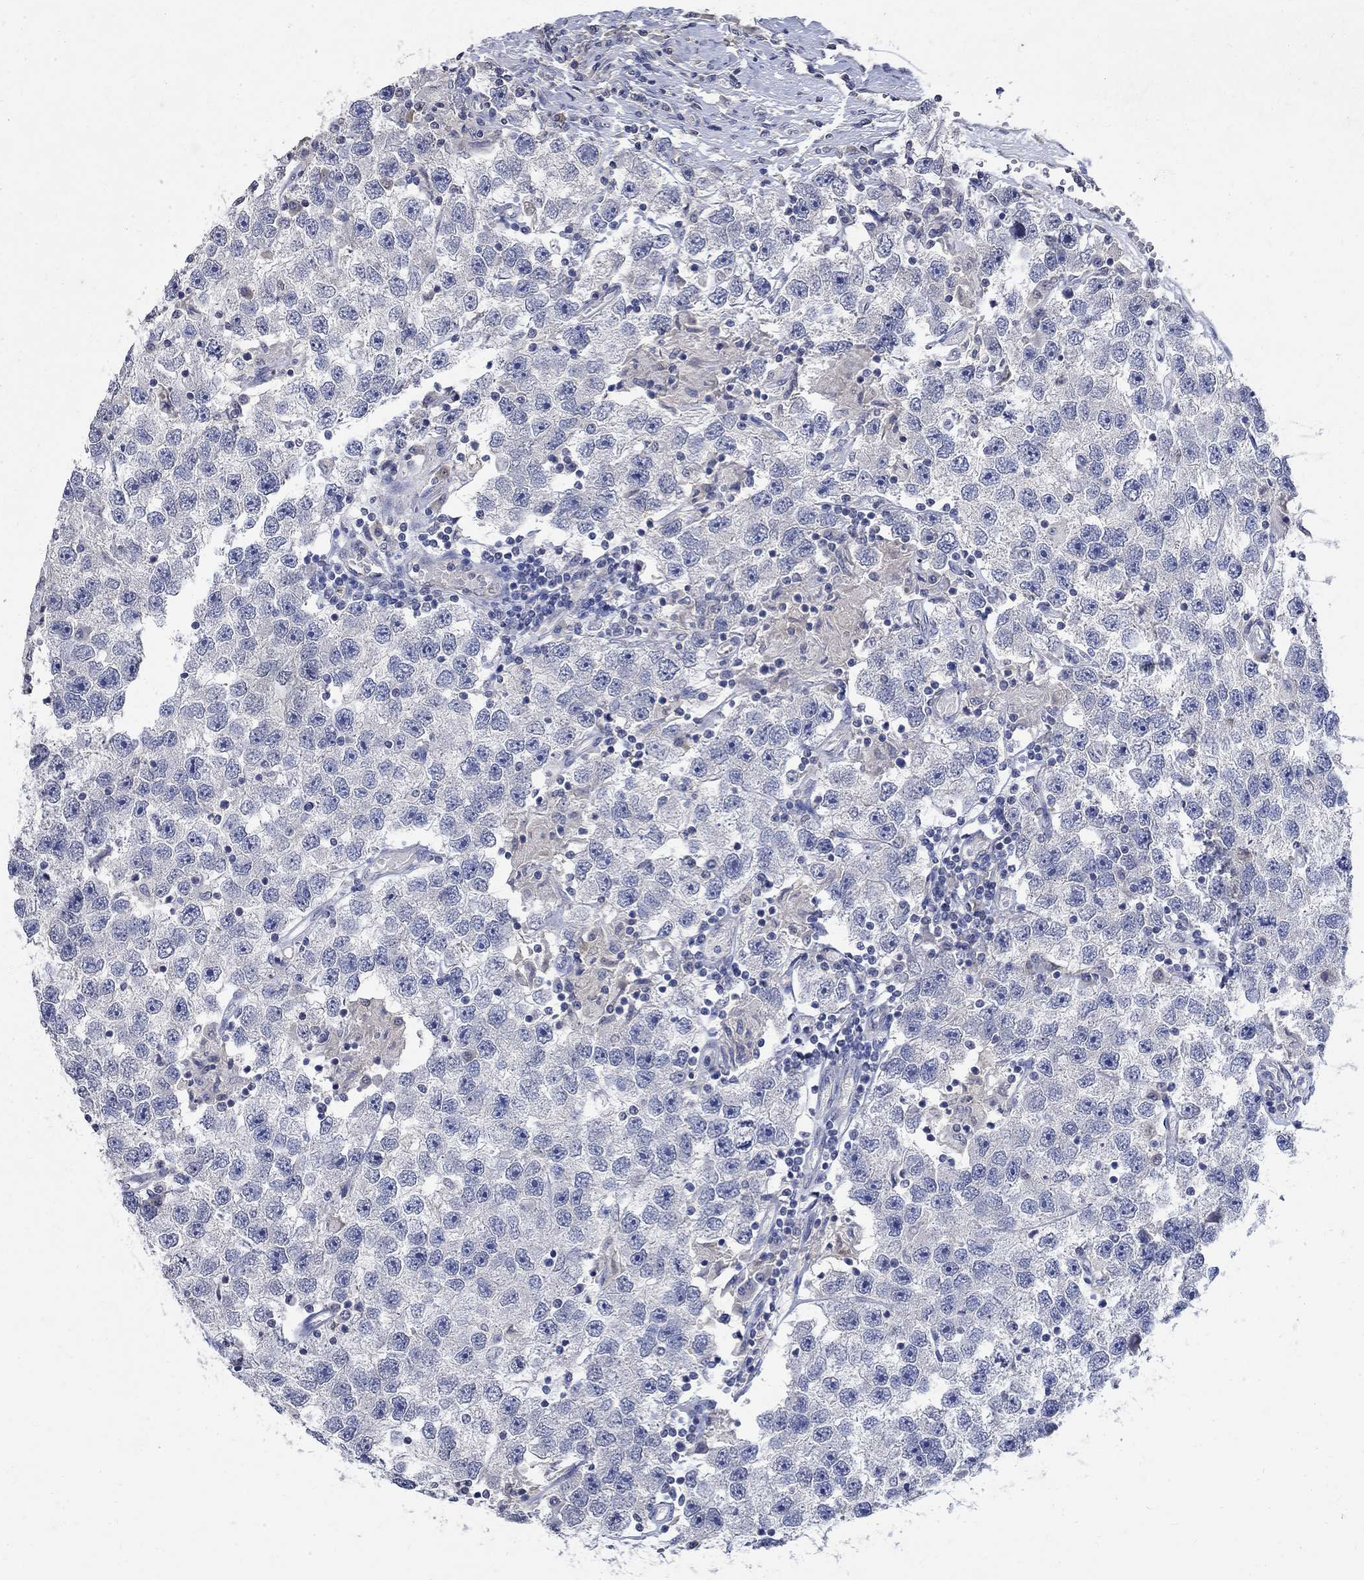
{"staining": {"intensity": "negative", "quantity": "none", "location": "none"}, "tissue": "testis cancer", "cell_type": "Tumor cells", "image_type": "cancer", "snomed": [{"axis": "morphology", "description": "Seminoma, NOS"}, {"axis": "topography", "description": "Testis"}], "caption": "Micrograph shows no protein expression in tumor cells of seminoma (testis) tissue.", "gene": "TMEM169", "patient": {"sex": "male", "age": 26}}